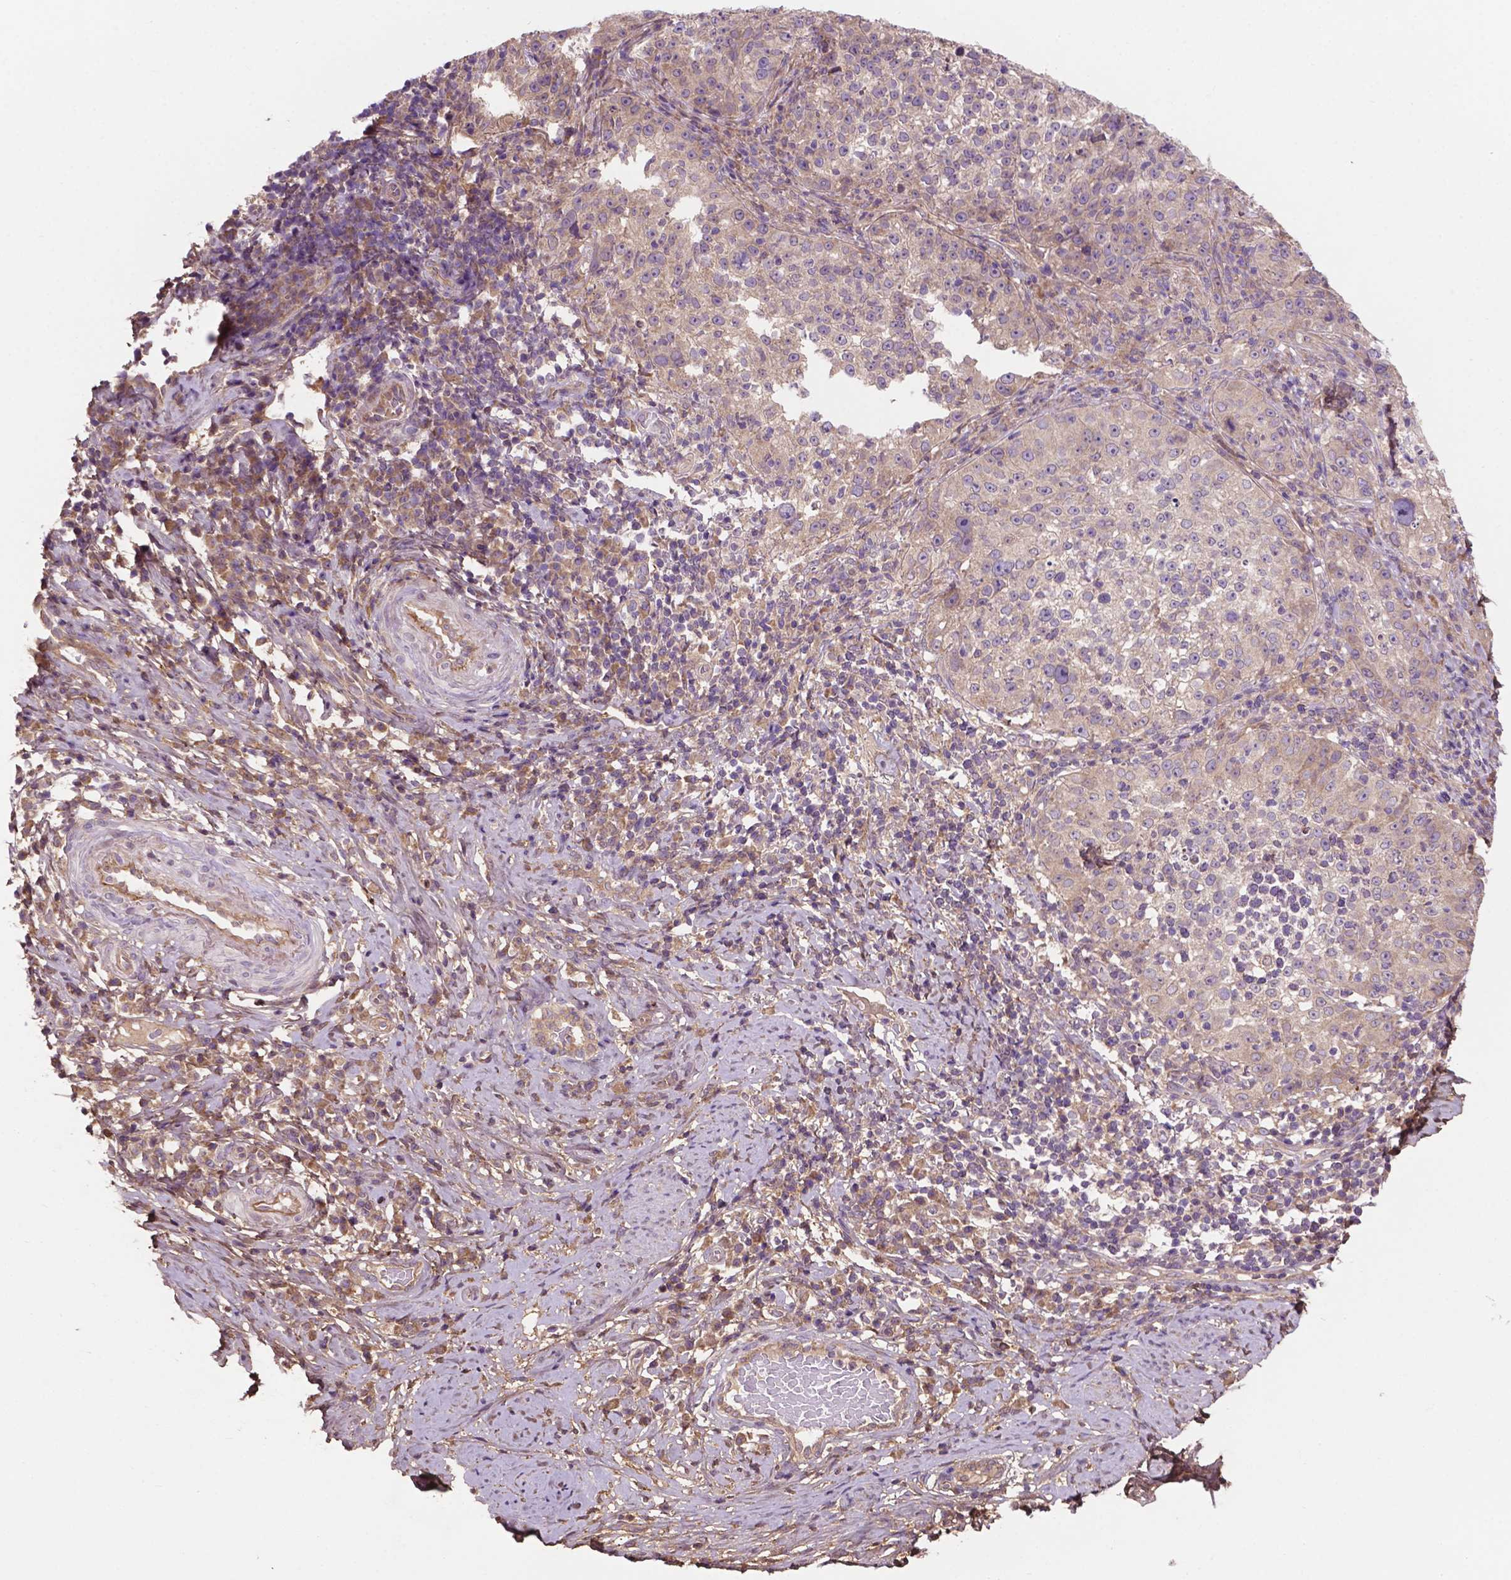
{"staining": {"intensity": "negative", "quantity": "none", "location": "none"}, "tissue": "cervical cancer", "cell_type": "Tumor cells", "image_type": "cancer", "snomed": [{"axis": "morphology", "description": "Squamous cell carcinoma, NOS"}, {"axis": "topography", "description": "Cervix"}], "caption": "Immunohistochemical staining of human cervical cancer (squamous cell carcinoma) displays no significant expression in tumor cells.", "gene": "GJA9", "patient": {"sex": "female", "age": 75}}